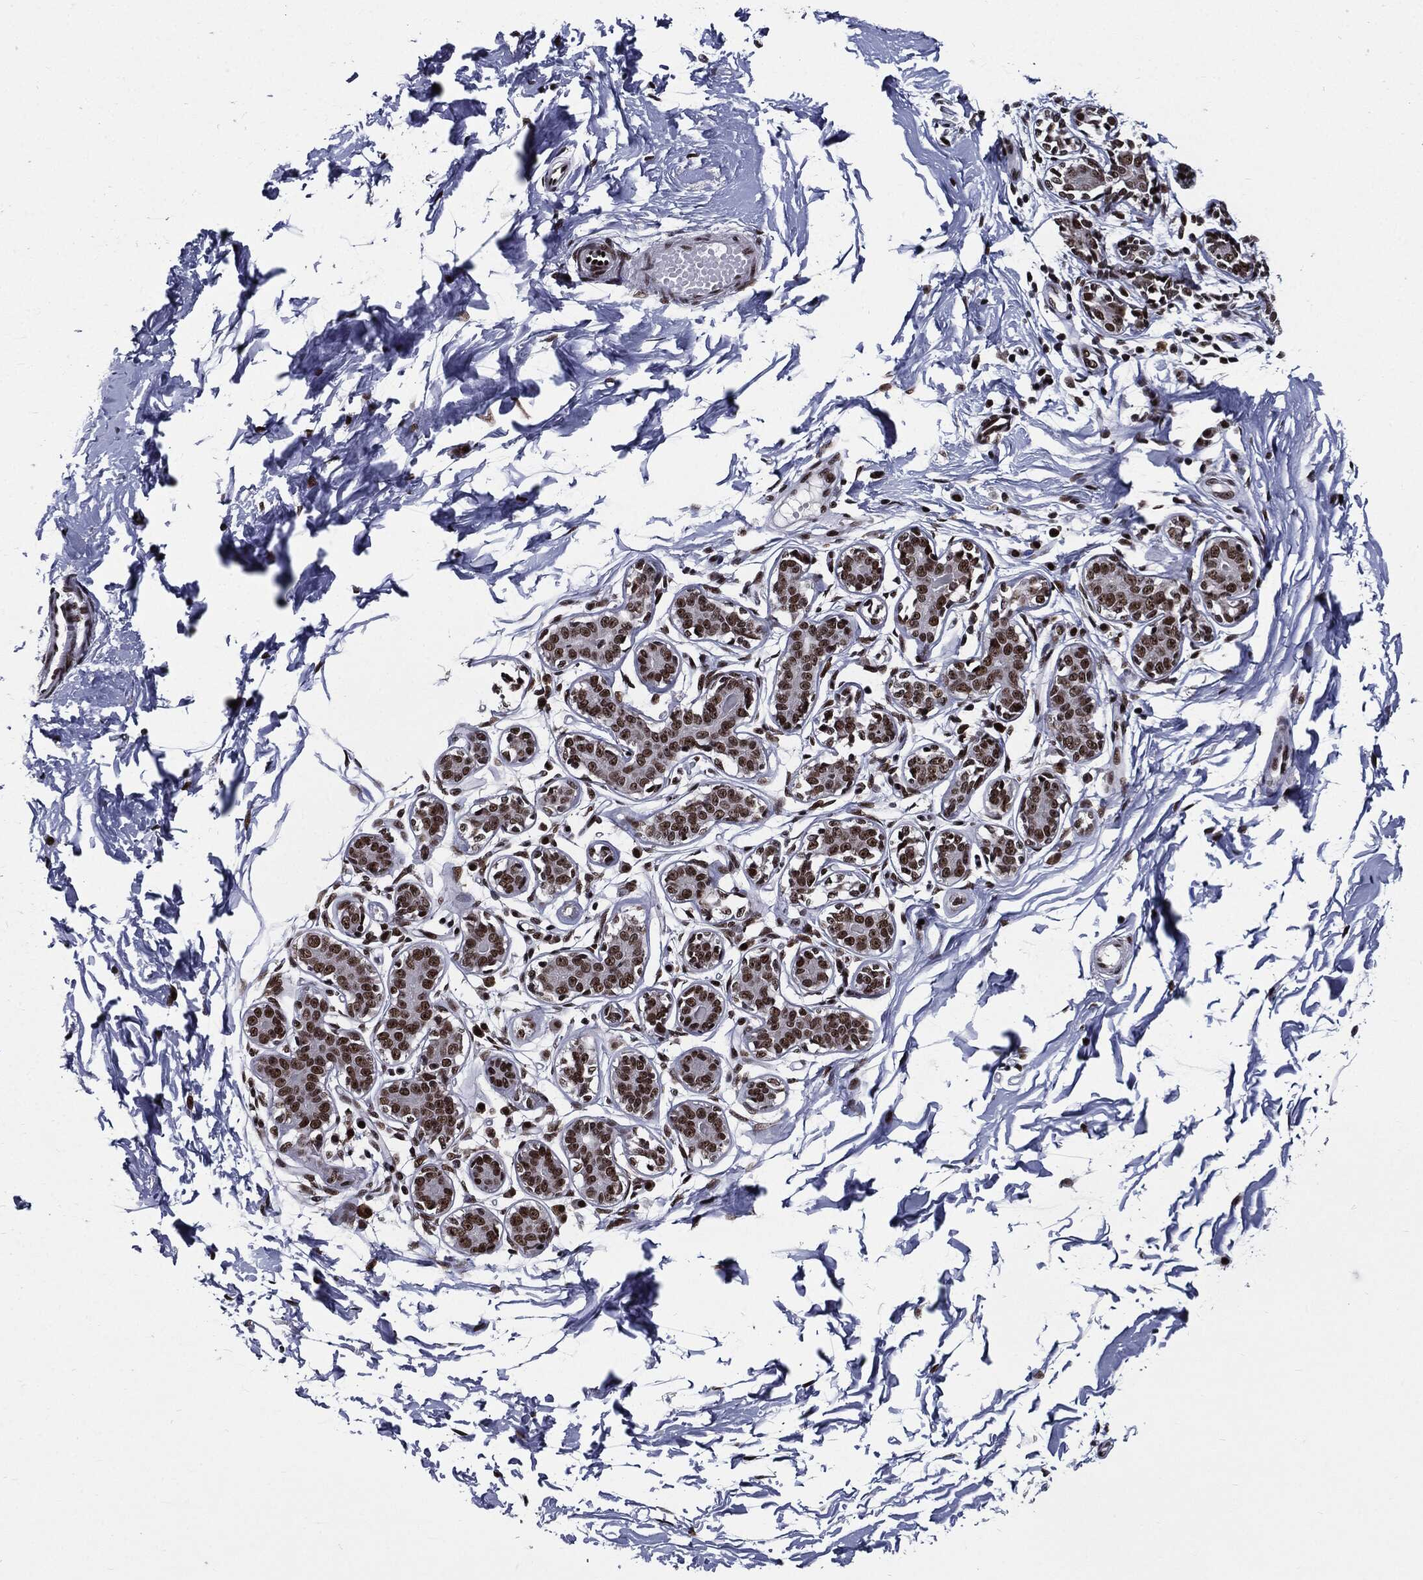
{"staining": {"intensity": "negative", "quantity": "none", "location": "none"}, "tissue": "breast", "cell_type": "Adipocytes", "image_type": "normal", "snomed": [{"axis": "morphology", "description": "Normal tissue, NOS"}, {"axis": "topography", "description": "Breast"}], "caption": "This is an IHC photomicrograph of benign human breast. There is no expression in adipocytes.", "gene": "ZFP91", "patient": {"sex": "female", "age": 37}}